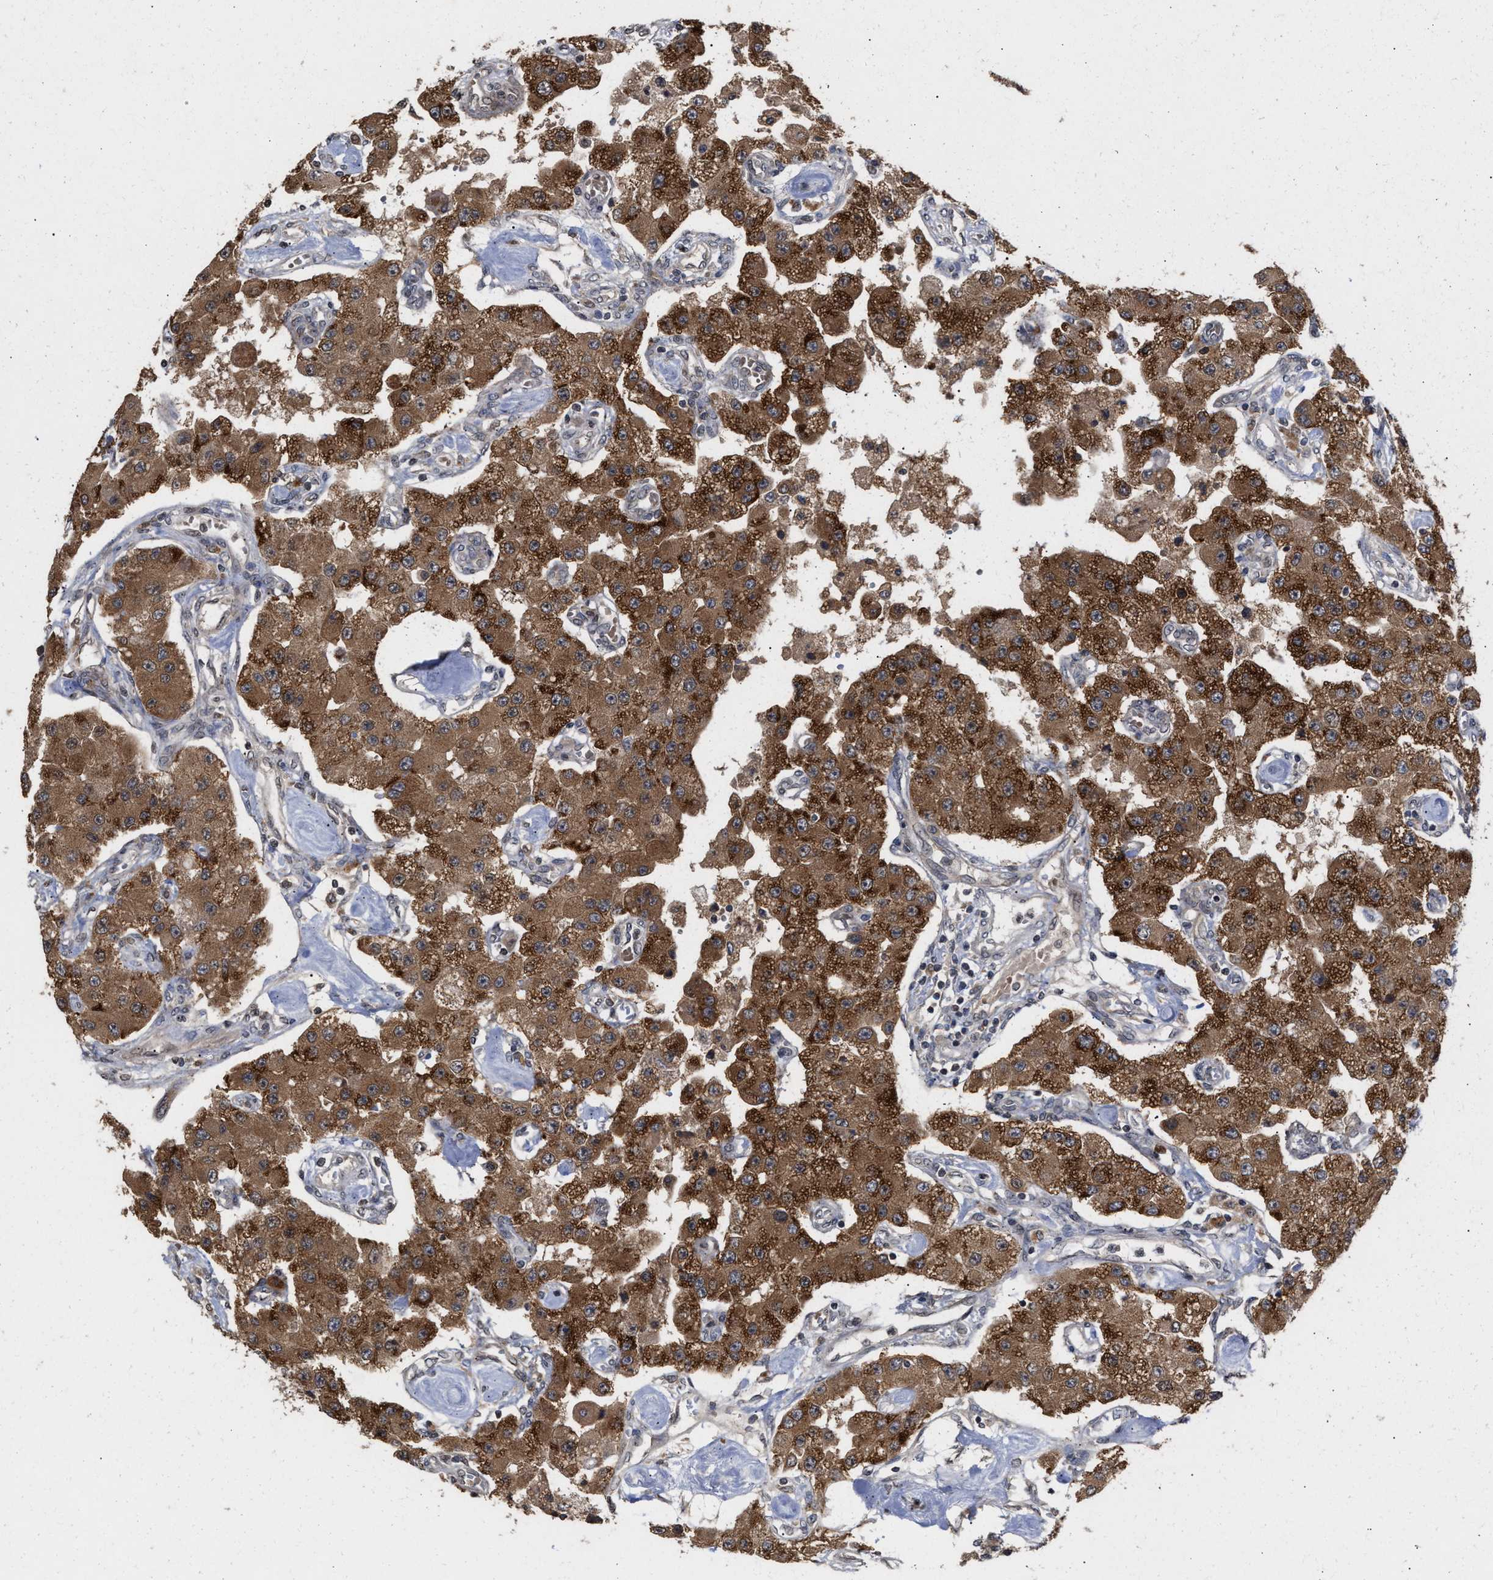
{"staining": {"intensity": "strong", "quantity": ">75%", "location": "cytoplasmic/membranous"}, "tissue": "carcinoid", "cell_type": "Tumor cells", "image_type": "cancer", "snomed": [{"axis": "morphology", "description": "Carcinoid, malignant, NOS"}, {"axis": "topography", "description": "Pancreas"}], "caption": "This is a micrograph of IHC staining of carcinoid, which shows strong expression in the cytoplasmic/membranous of tumor cells.", "gene": "SAR1A", "patient": {"sex": "male", "age": 41}}